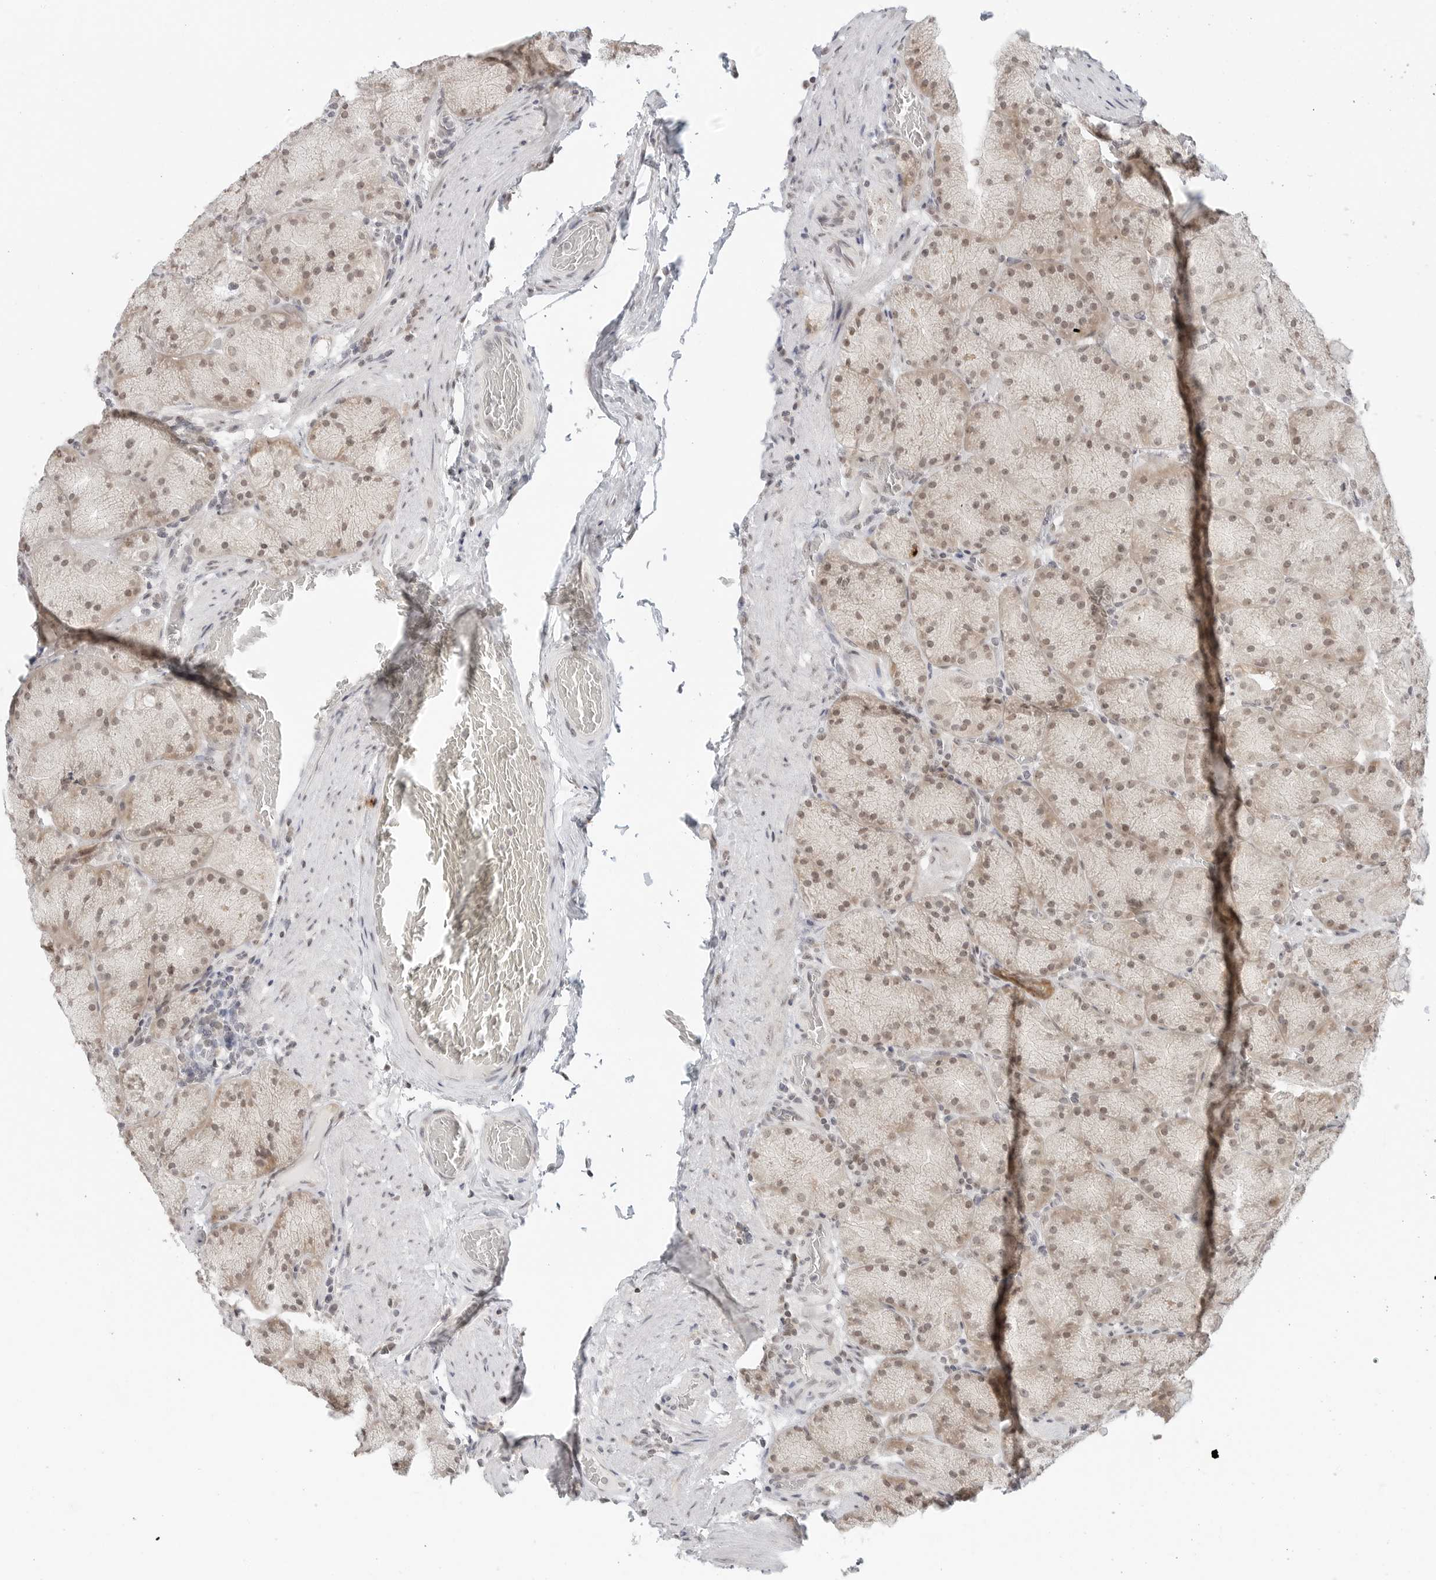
{"staining": {"intensity": "moderate", "quantity": "25%-75%", "location": "cytoplasmic/membranous,nuclear"}, "tissue": "stomach", "cell_type": "Glandular cells", "image_type": "normal", "snomed": [{"axis": "morphology", "description": "Normal tissue, NOS"}, {"axis": "topography", "description": "Stomach, upper"}, {"axis": "topography", "description": "Stomach"}], "caption": "Brown immunohistochemical staining in normal stomach exhibits moderate cytoplasmic/membranous,nuclear staining in about 25%-75% of glandular cells. (DAB = brown stain, brightfield microscopy at high magnification).", "gene": "METAP1", "patient": {"sex": "male", "age": 48}}